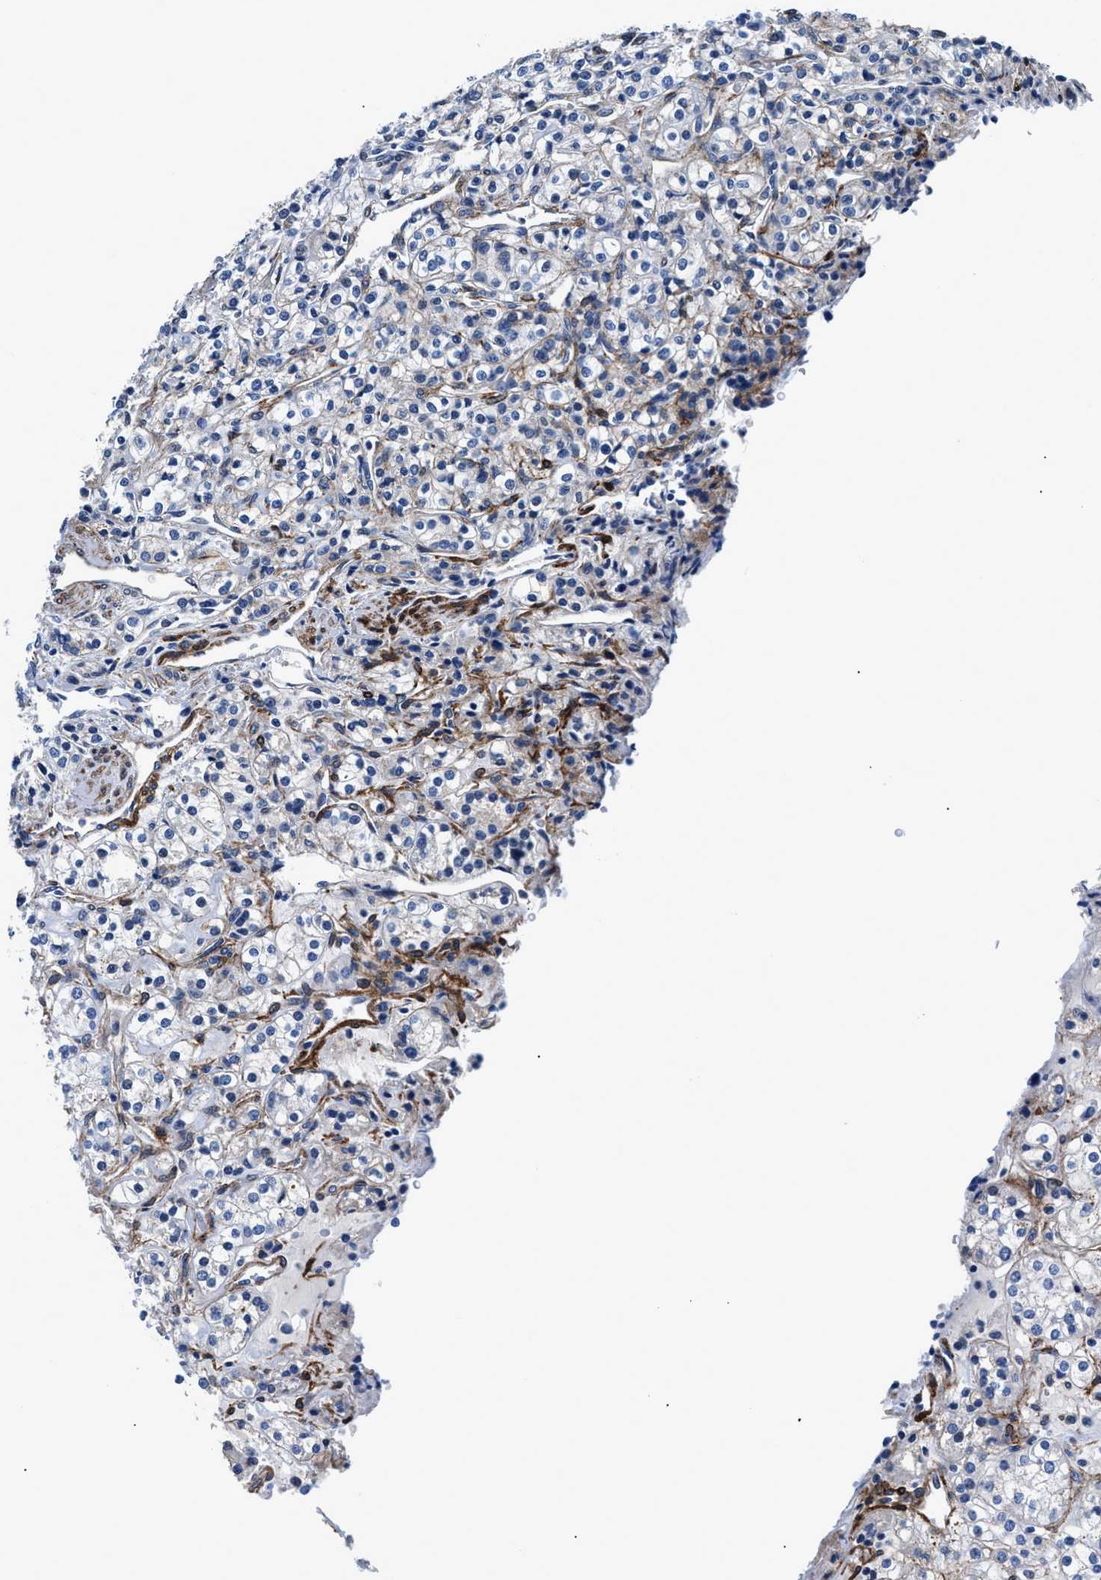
{"staining": {"intensity": "negative", "quantity": "none", "location": "none"}, "tissue": "renal cancer", "cell_type": "Tumor cells", "image_type": "cancer", "snomed": [{"axis": "morphology", "description": "Adenocarcinoma, NOS"}, {"axis": "topography", "description": "Kidney"}], "caption": "An immunohistochemistry image of adenocarcinoma (renal) is shown. There is no staining in tumor cells of adenocarcinoma (renal). The staining was performed using DAB to visualize the protein expression in brown, while the nuclei were stained in blue with hematoxylin (Magnification: 20x).", "gene": "DAG1", "patient": {"sex": "male", "age": 77}}